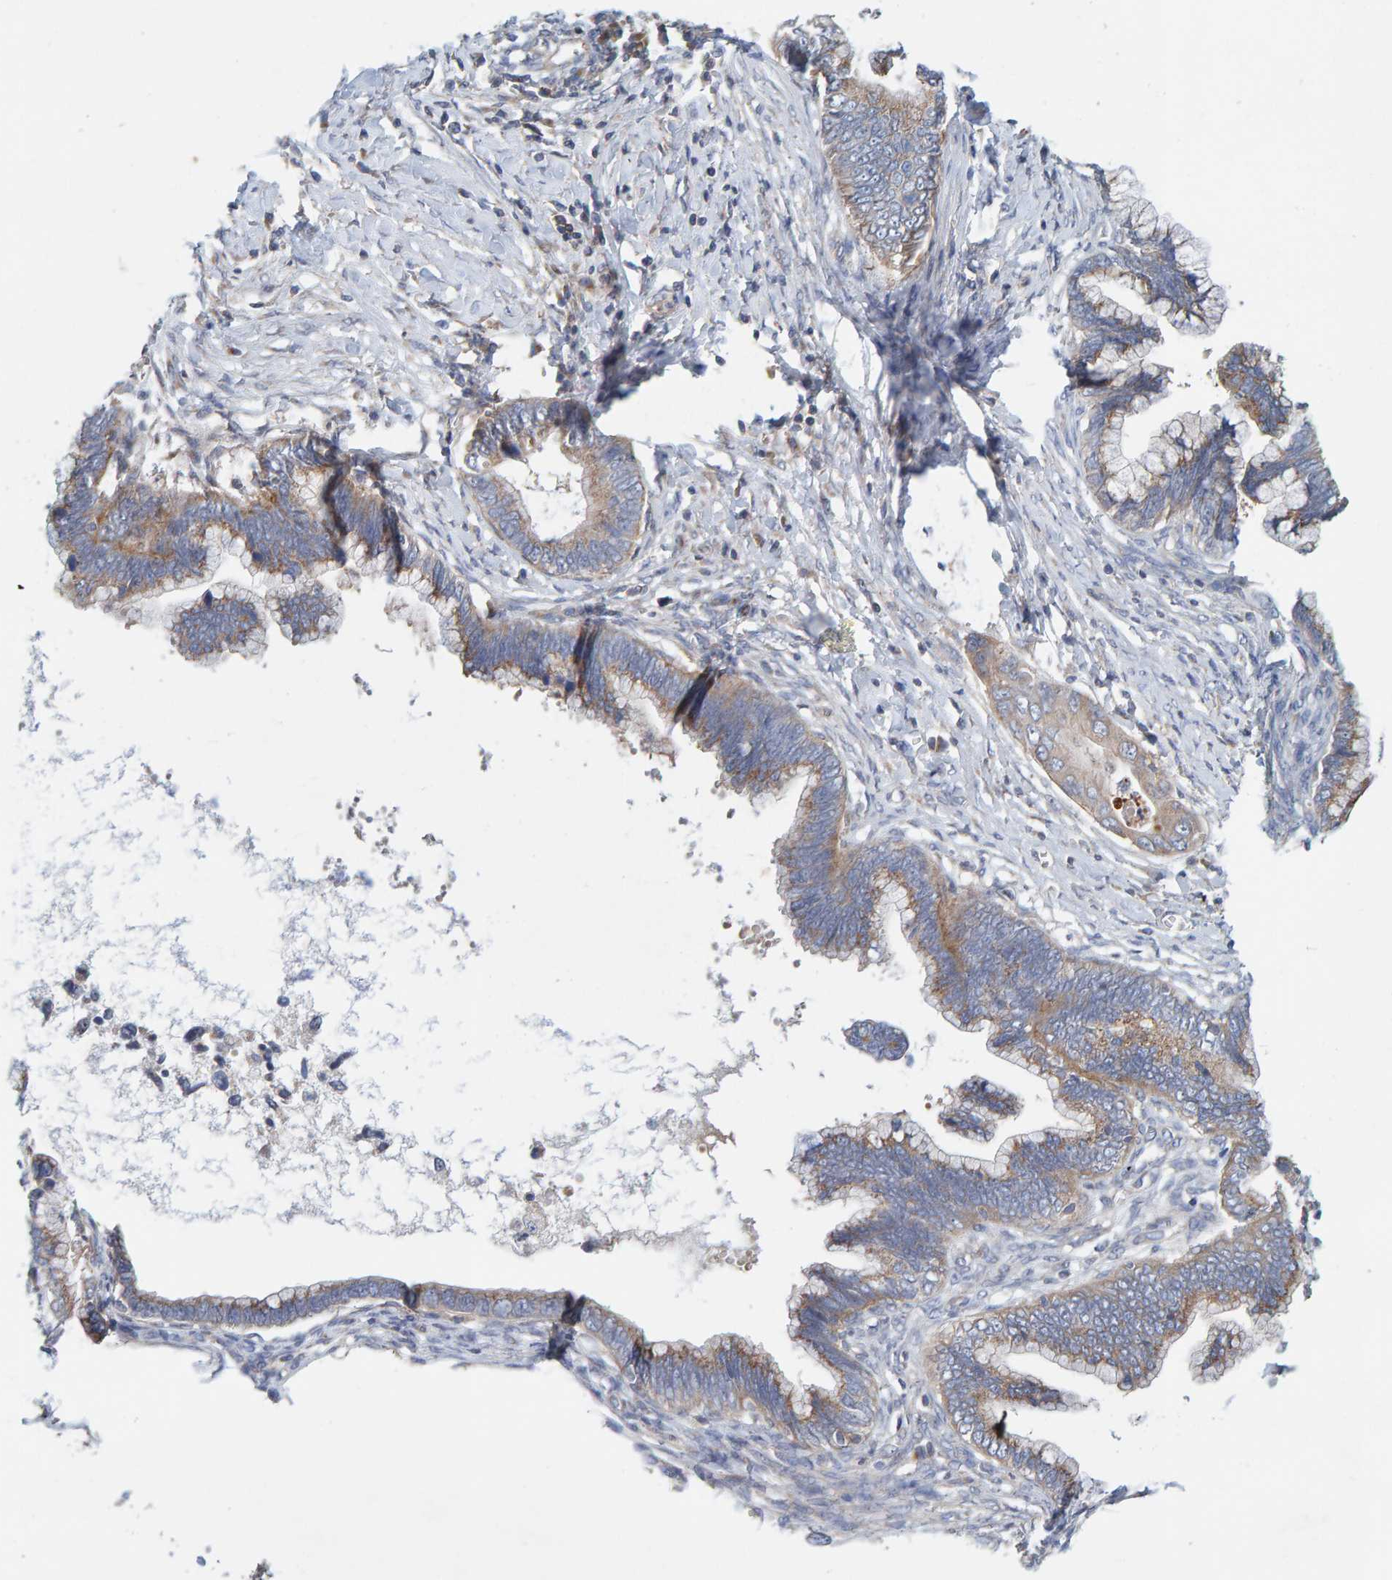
{"staining": {"intensity": "weak", "quantity": ">75%", "location": "cytoplasmic/membranous"}, "tissue": "cervical cancer", "cell_type": "Tumor cells", "image_type": "cancer", "snomed": [{"axis": "morphology", "description": "Adenocarcinoma, NOS"}, {"axis": "topography", "description": "Cervix"}], "caption": "This is a histology image of immunohistochemistry staining of cervical cancer, which shows weak staining in the cytoplasmic/membranous of tumor cells.", "gene": "CCM2", "patient": {"sex": "female", "age": 44}}